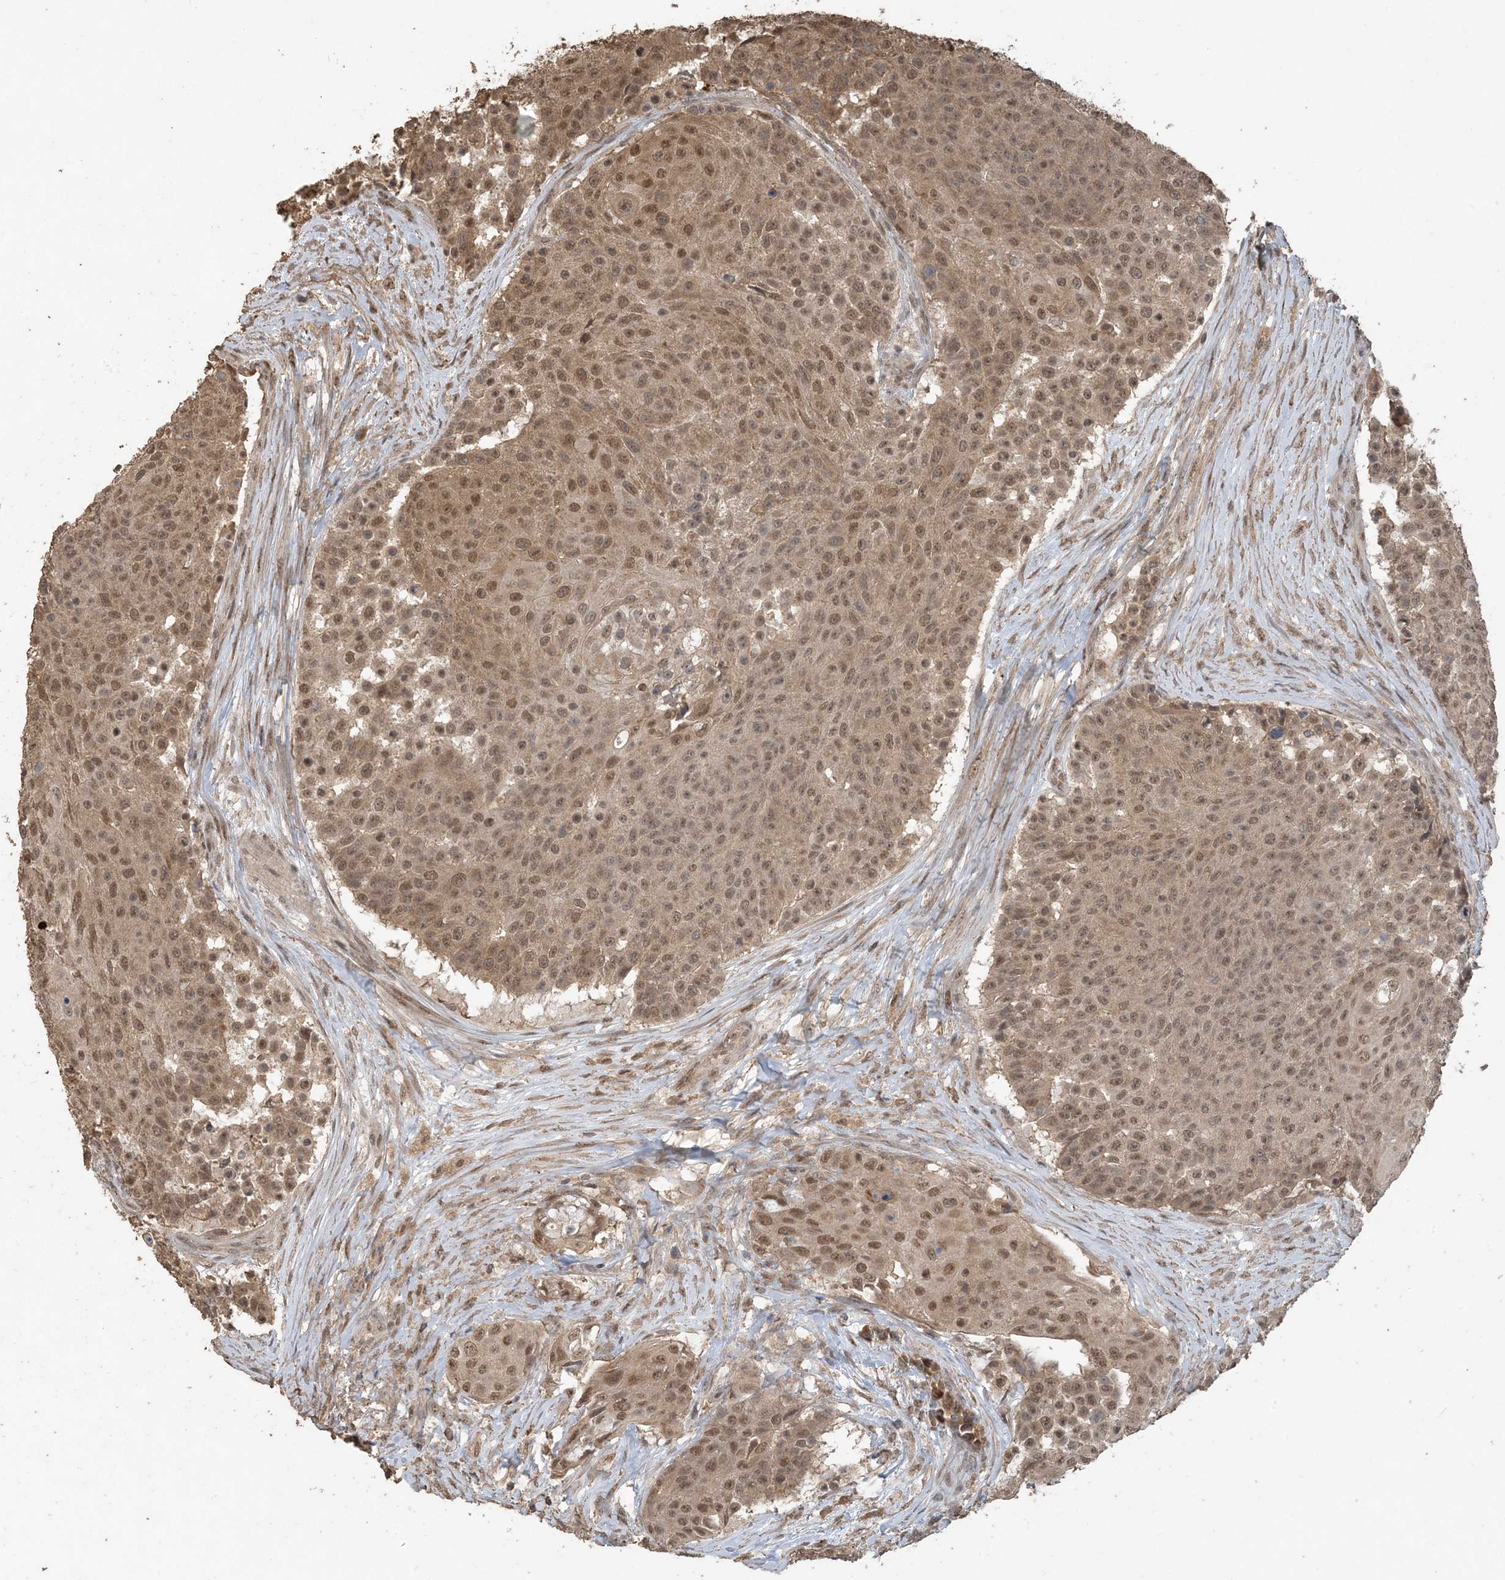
{"staining": {"intensity": "moderate", "quantity": ">75%", "location": "cytoplasmic/membranous,nuclear"}, "tissue": "urothelial cancer", "cell_type": "Tumor cells", "image_type": "cancer", "snomed": [{"axis": "morphology", "description": "Urothelial carcinoma, High grade"}, {"axis": "topography", "description": "Urinary bladder"}], "caption": "Immunohistochemistry (DAB) staining of human urothelial carcinoma (high-grade) demonstrates moderate cytoplasmic/membranous and nuclear protein expression in about >75% of tumor cells. Immunohistochemistry (ihc) stains the protein of interest in brown and the nuclei are stained blue.", "gene": "ZC3H12A", "patient": {"sex": "female", "age": 63}}